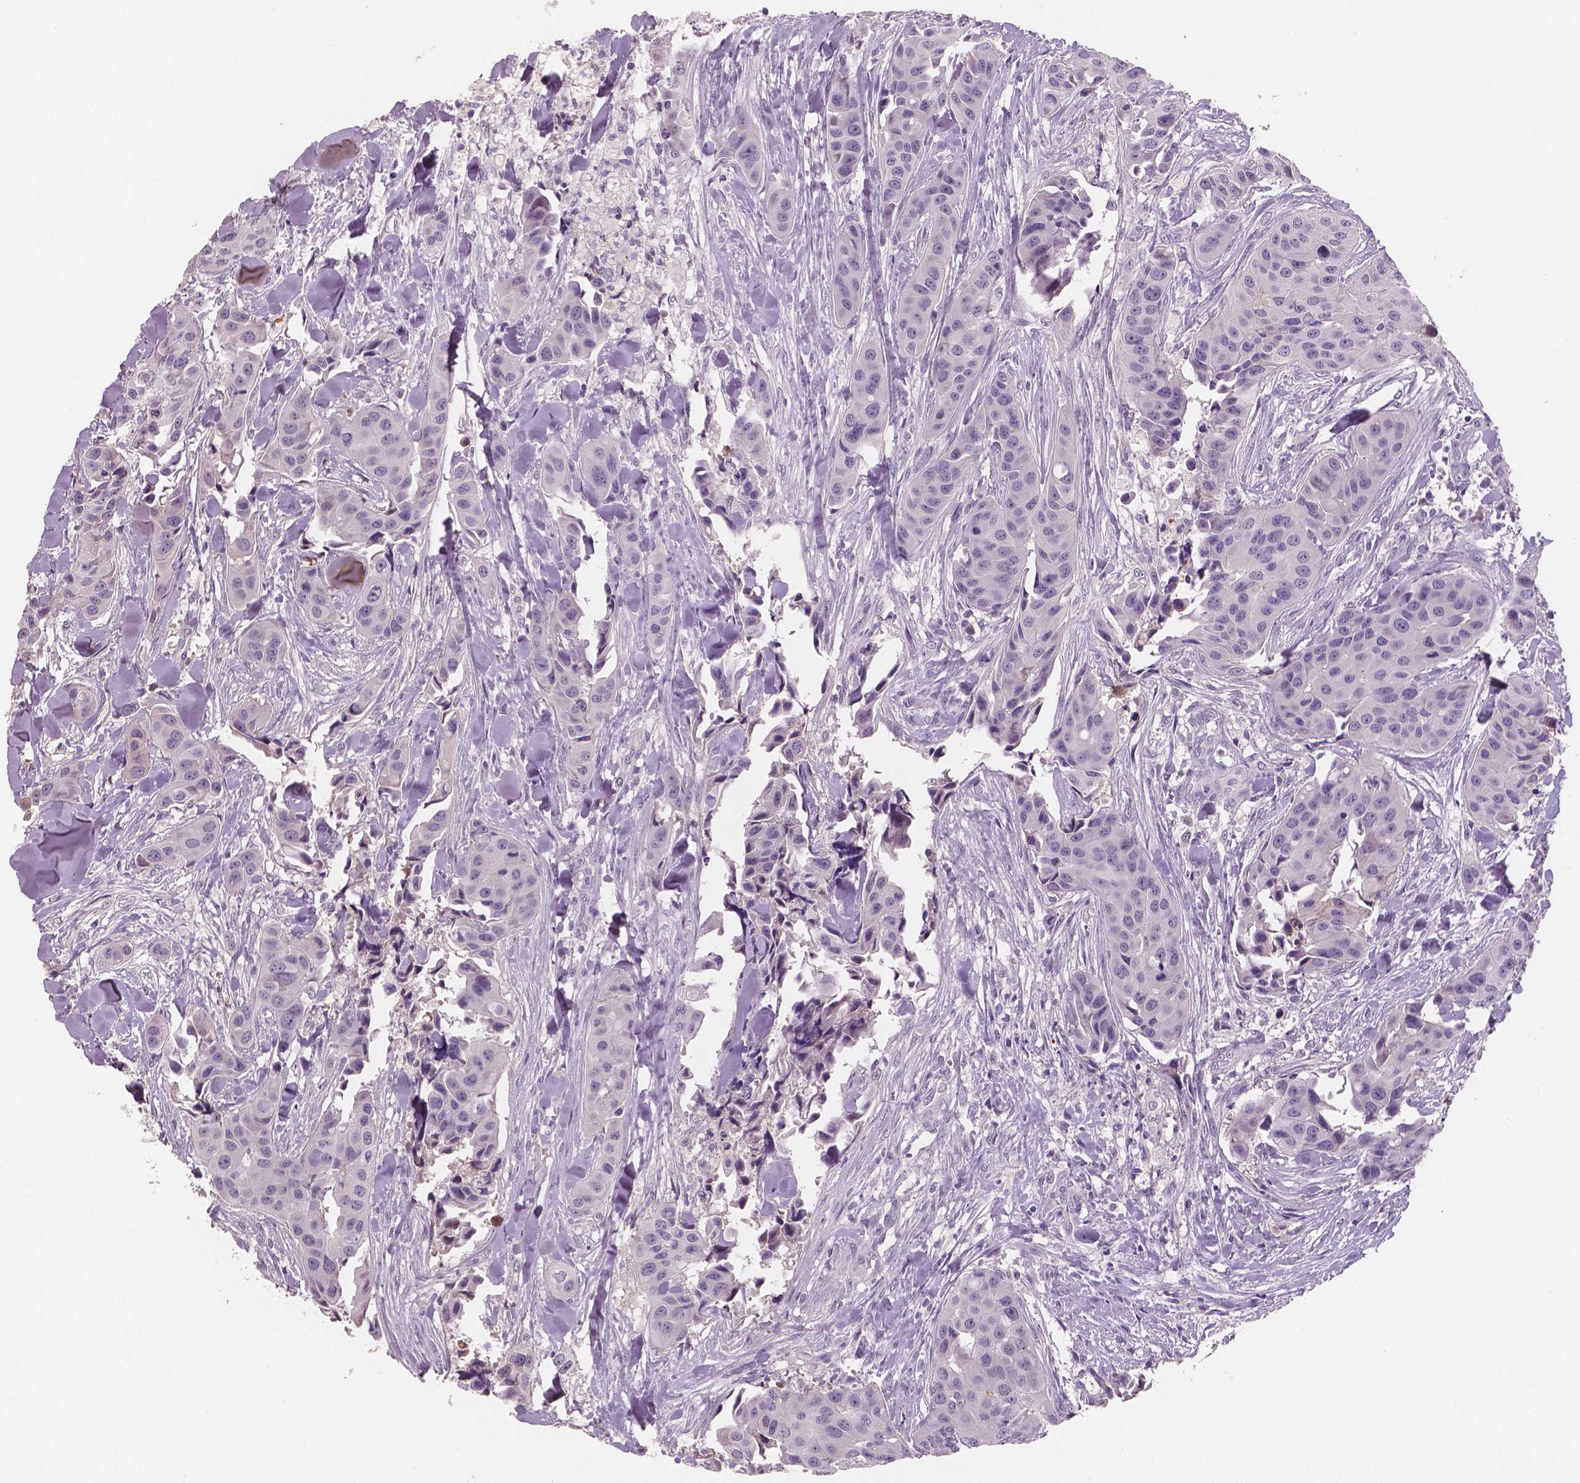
{"staining": {"intensity": "negative", "quantity": "none", "location": "none"}, "tissue": "head and neck cancer", "cell_type": "Tumor cells", "image_type": "cancer", "snomed": [{"axis": "morphology", "description": "Adenocarcinoma, NOS"}, {"axis": "topography", "description": "Head-Neck"}], "caption": "A photomicrograph of human adenocarcinoma (head and neck) is negative for staining in tumor cells.", "gene": "APOA4", "patient": {"sex": "male", "age": 76}}